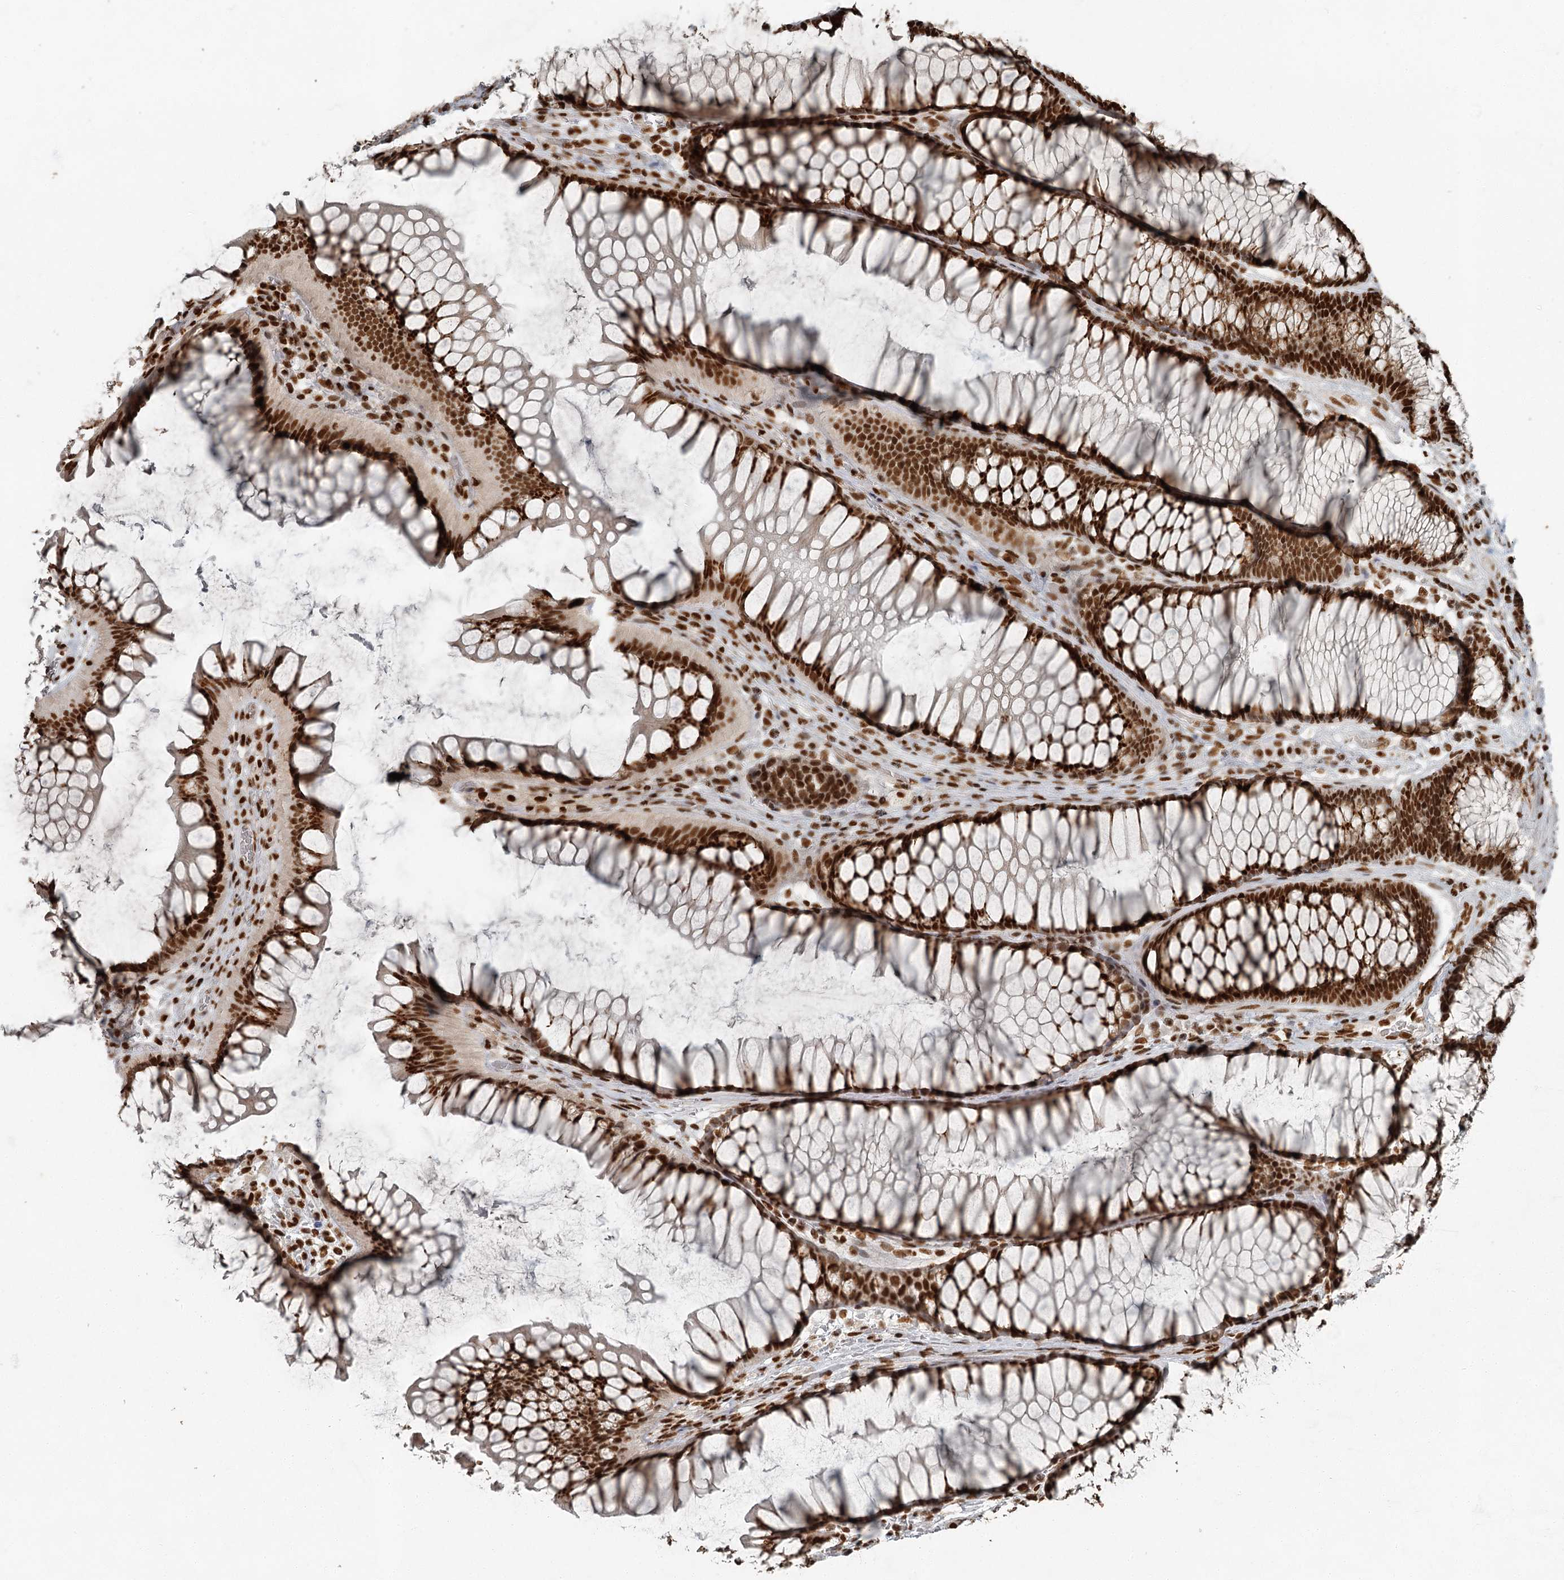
{"staining": {"intensity": "strong", "quantity": ">75%", "location": "nuclear"}, "tissue": "colon", "cell_type": "Endothelial cells", "image_type": "normal", "snomed": [{"axis": "morphology", "description": "Normal tissue, NOS"}, {"axis": "topography", "description": "Colon"}], "caption": "High-magnification brightfield microscopy of normal colon stained with DAB (brown) and counterstained with hematoxylin (blue). endothelial cells exhibit strong nuclear positivity is identified in about>75% of cells.", "gene": "RBBP7", "patient": {"sex": "female", "age": 82}}